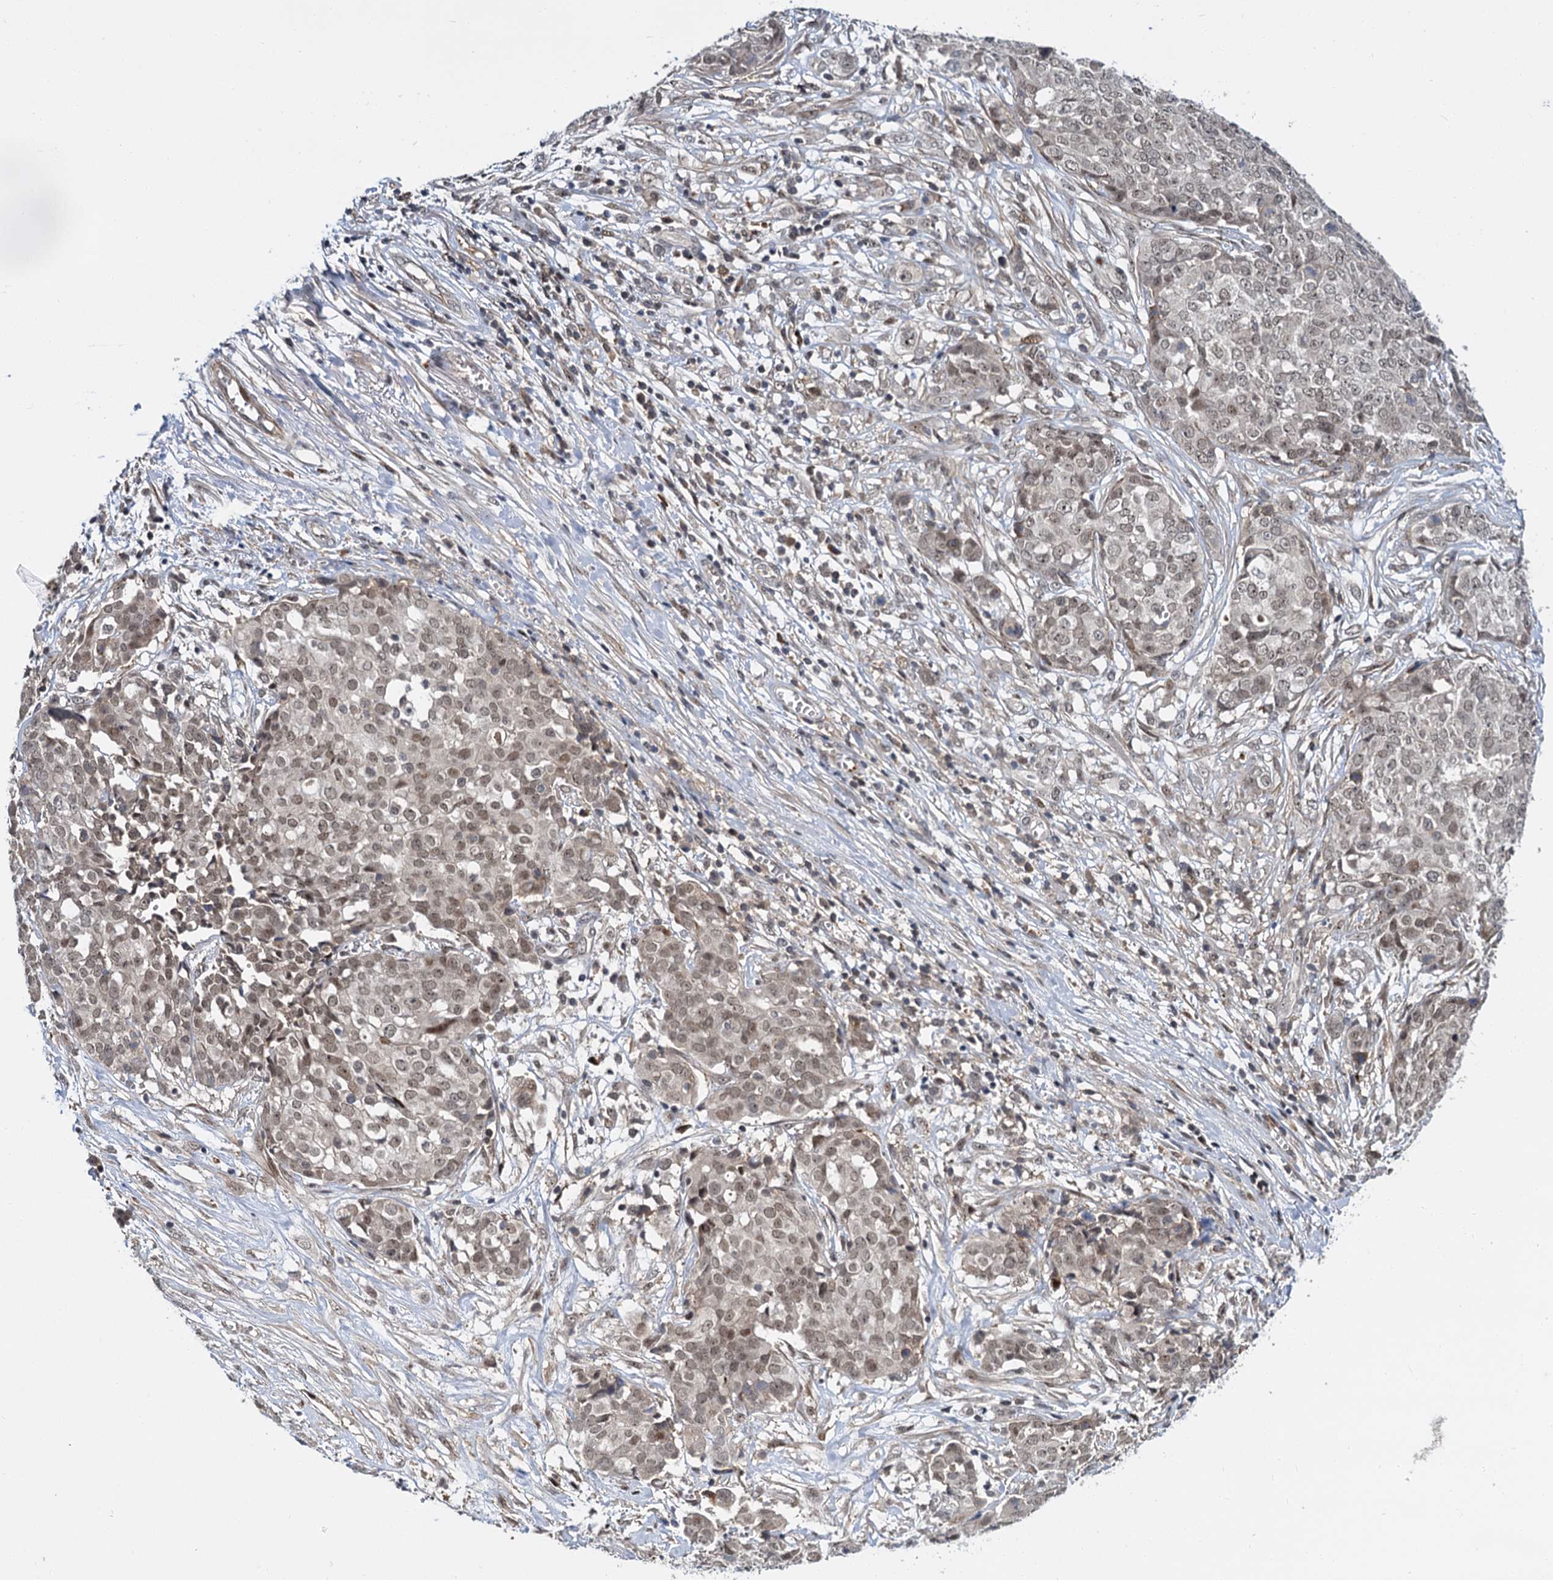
{"staining": {"intensity": "weak", "quantity": ">75%", "location": "nuclear"}, "tissue": "ovarian cancer", "cell_type": "Tumor cells", "image_type": "cancer", "snomed": [{"axis": "morphology", "description": "Cystadenocarcinoma, serous, NOS"}, {"axis": "topography", "description": "Soft tissue"}, {"axis": "topography", "description": "Ovary"}], "caption": "Ovarian cancer (serous cystadenocarcinoma) stained for a protein displays weak nuclear positivity in tumor cells.", "gene": "MBD6", "patient": {"sex": "female", "age": 57}}